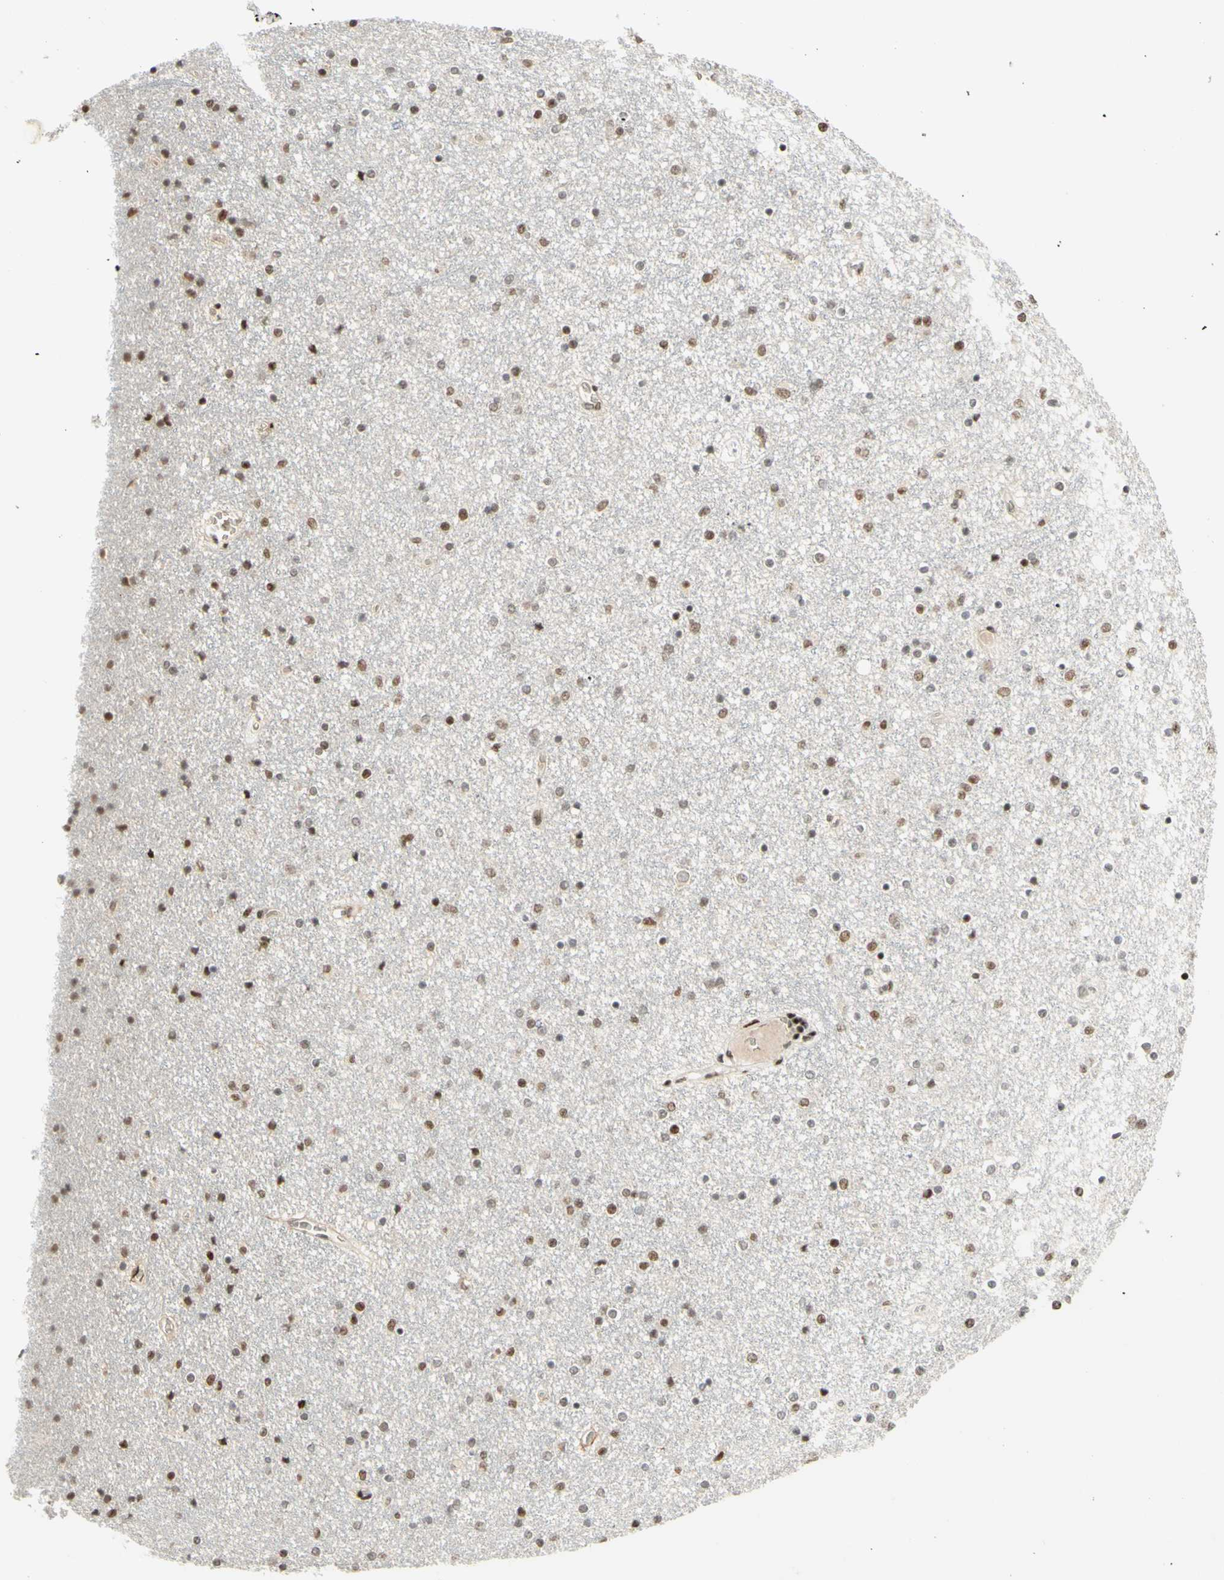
{"staining": {"intensity": "moderate", "quantity": ">75%", "location": "nuclear"}, "tissue": "caudate", "cell_type": "Glial cells", "image_type": "normal", "snomed": [{"axis": "morphology", "description": "Normal tissue, NOS"}, {"axis": "topography", "description": "Lateral ventricle wall"}], "caption": "Glial cells demonstrate medium levels of moderate nuclear positivity in approximately >75% of cells in unremarkable caudate.", "gene": "CDKL5", "patient": {"sex": "female", "age": 54}}